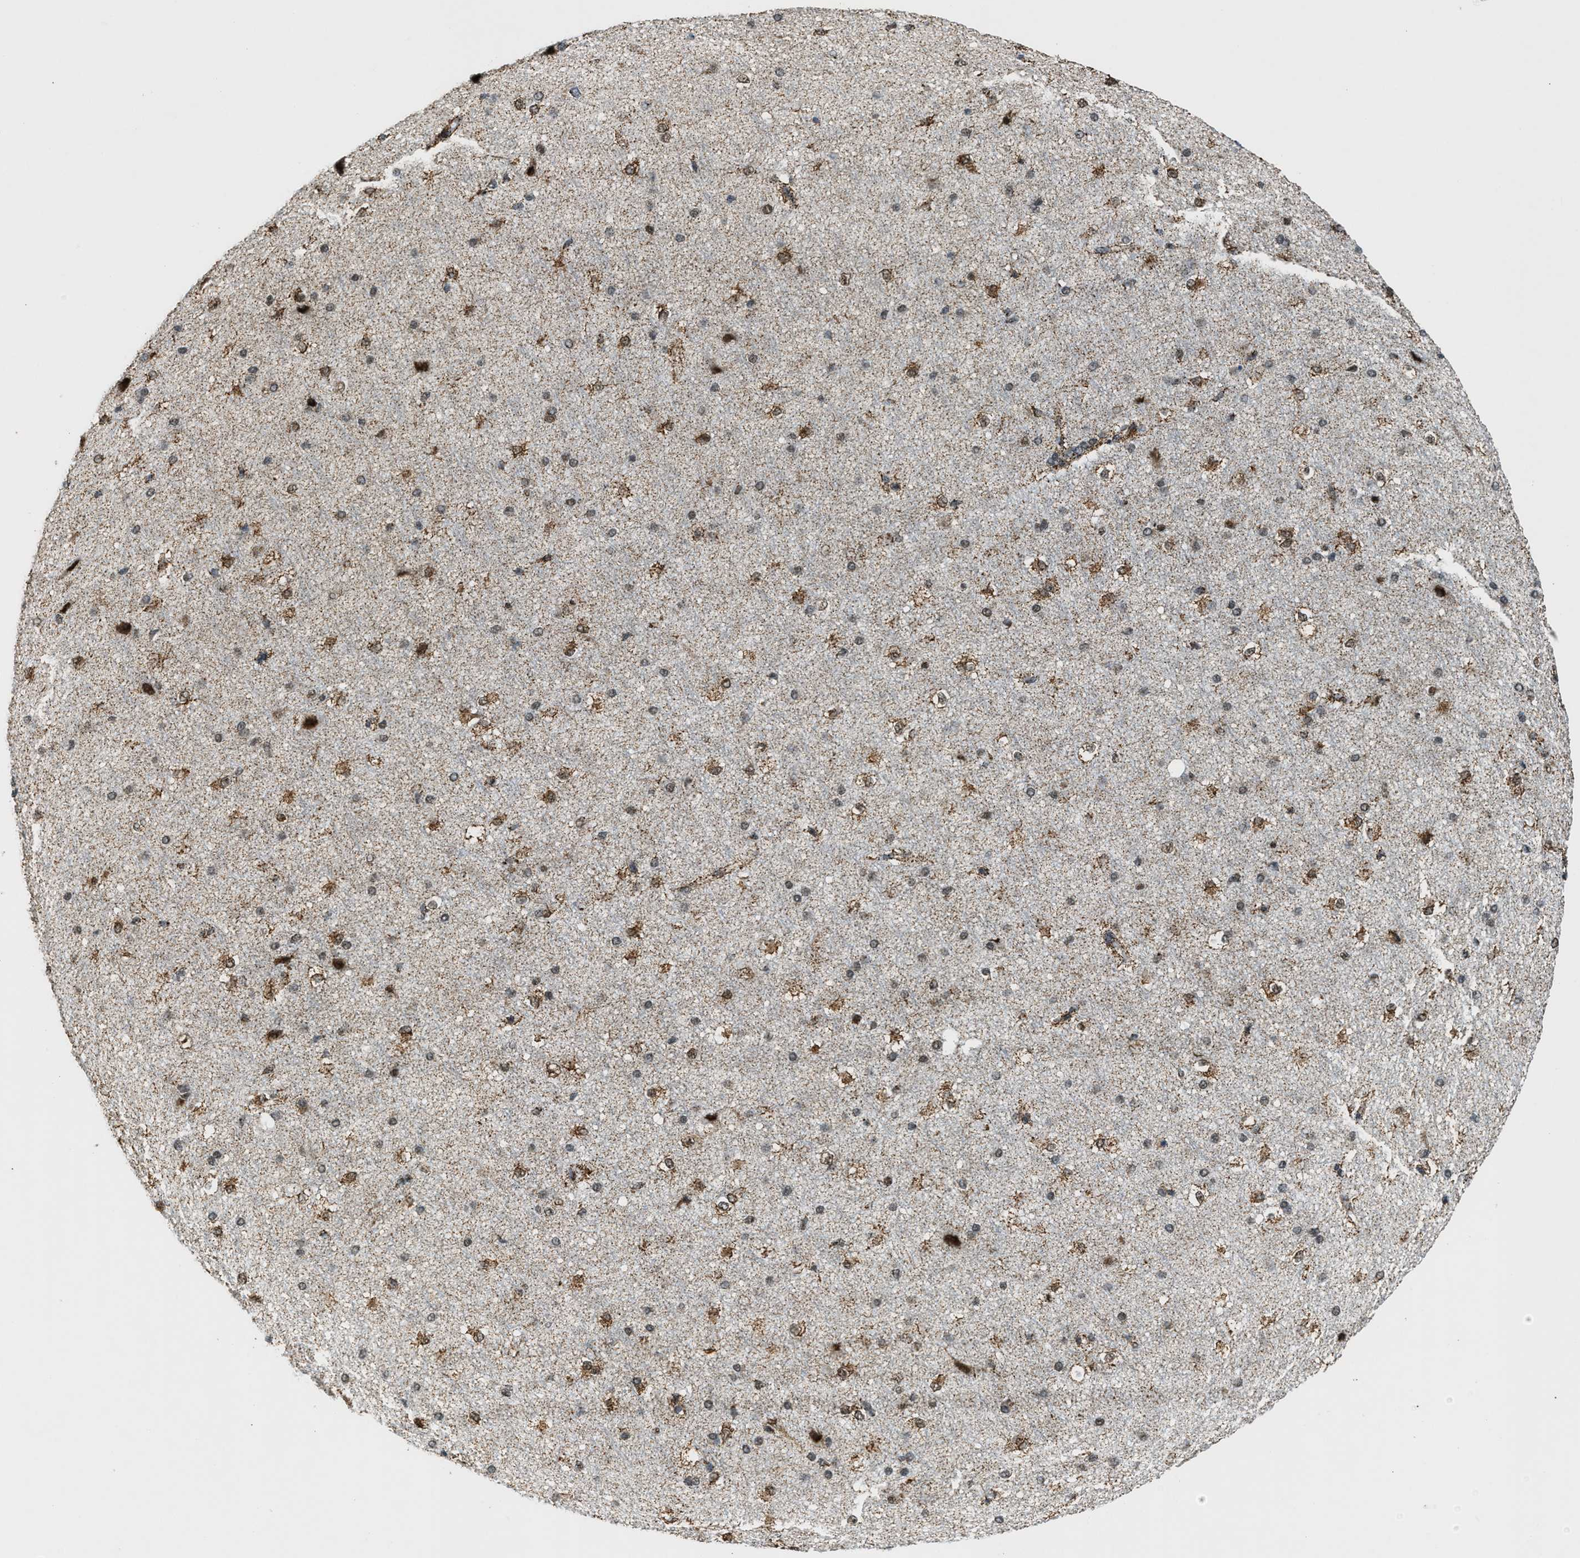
{"staining": {"intensity": "strong", "quantity": ">75%", "location": "cytoplasmic/membranous"}, "tissue": "cerebral cortex", "cell_type": "Endothelial cells", "image_type": "normal", "snomed": [{"axis": "morphology", "description": "Normal tissue, NOS"}, {"axis": "morphology", "description": "Developmental malformation"}, {"axis": "topography", "description": "Cerebral cortex"}], "caption": "Protein positivity by IHC exhibits strong cytoplasmic/membranous staining in about >75% of endothelial cells in unremarkable cerebral cortex.", "gene": "HIBADH", "patient": {"sex": "female", "age": 30}}